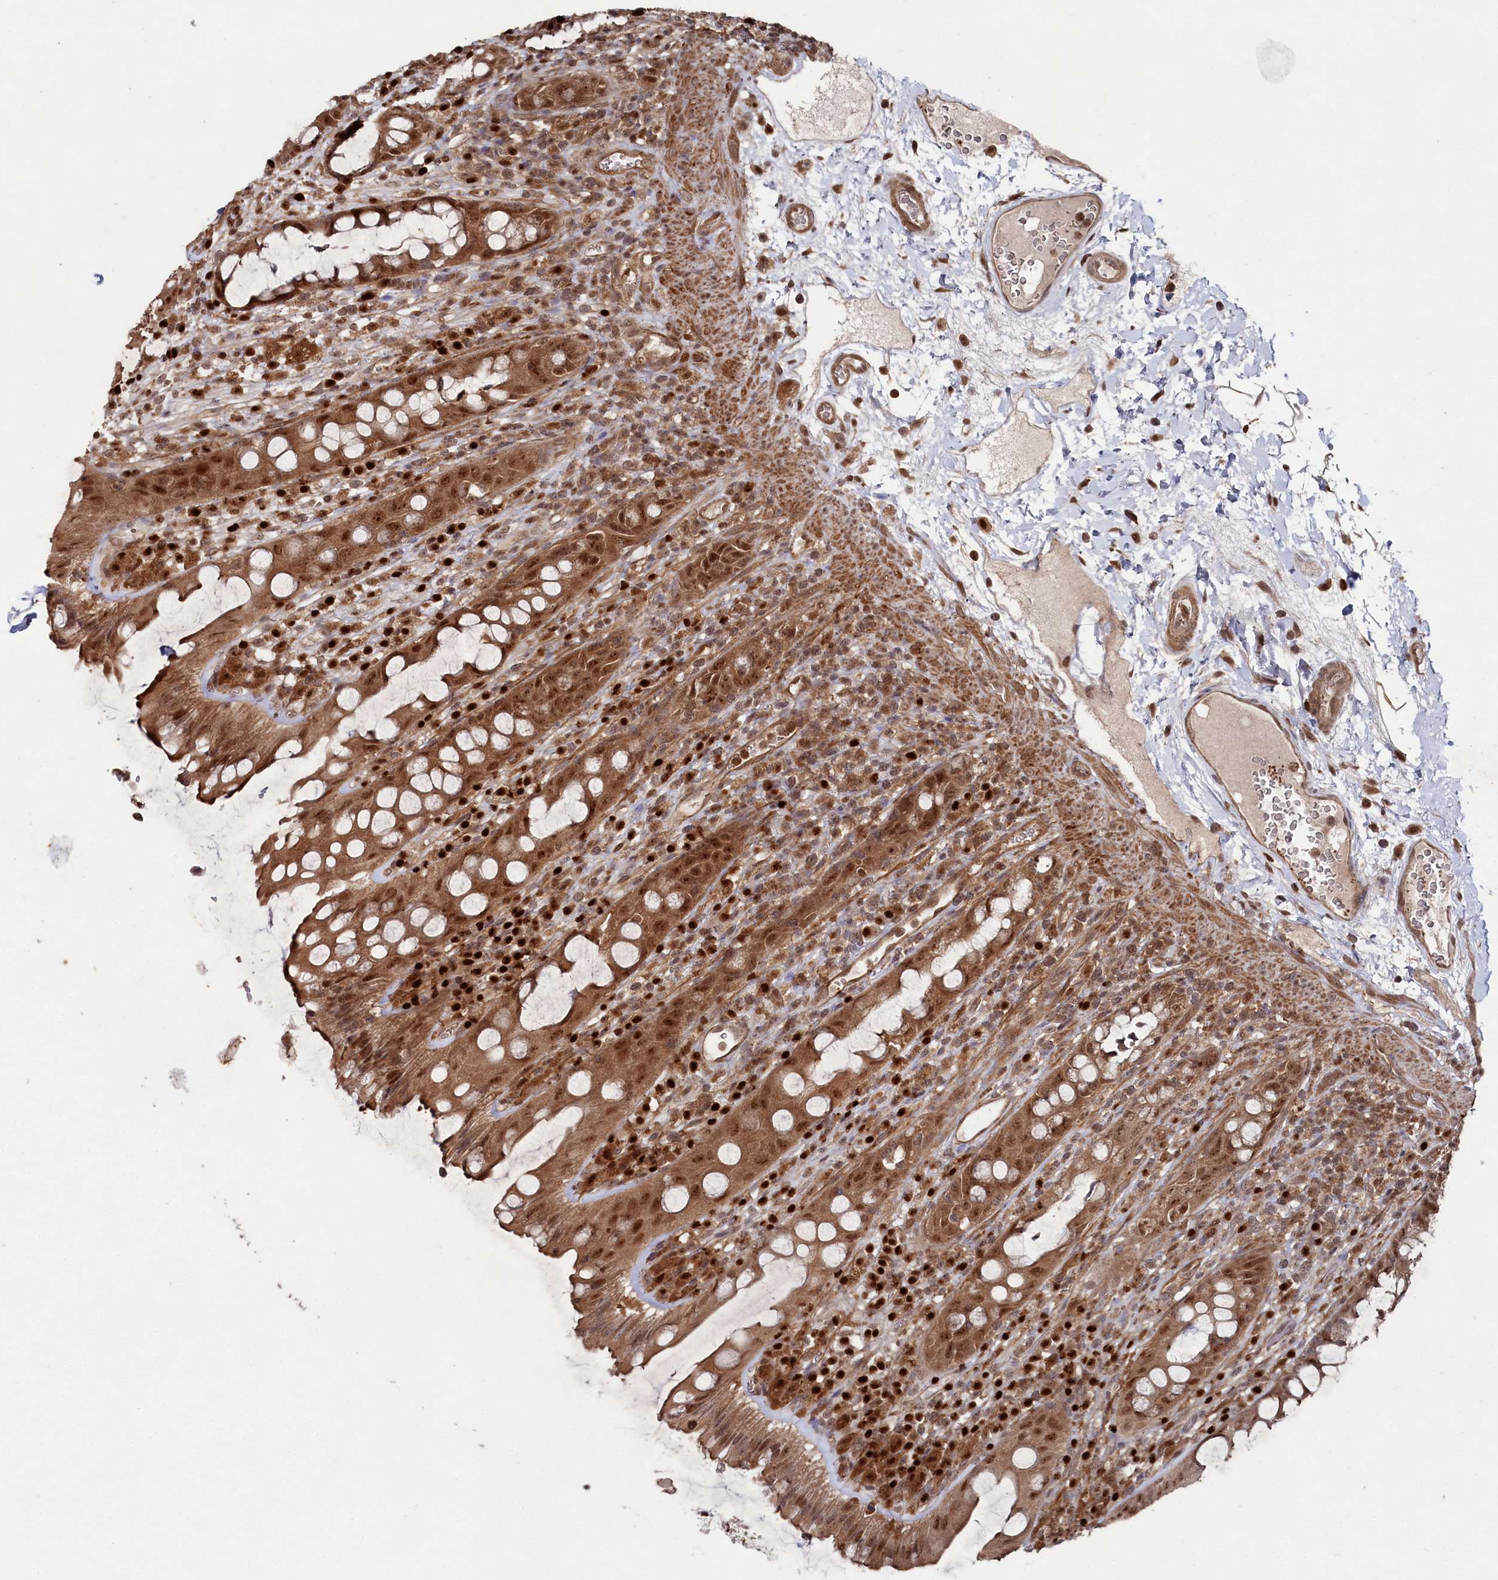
{"staining": {"intensity": "strong", "quantity": ">75%", "location": "cytoplasmic/membranous,nuclear"}, "tissue": "rectum", "cell_type": "Glandular cells", "image_type": "normal", "snomed": [{"axis": "morphology", "description": "Normal tissue, NOS"}, {"axis": "topography", "description": "Rectum"}], "caption": "This image exhibits IHC staining of benign human rectum, with high strong cytoplasmic/membranous,nuclear expression in about >75% of glandular cells.", "gene": "BORCS7", "patient": {"sex": "female", "age": 57}}